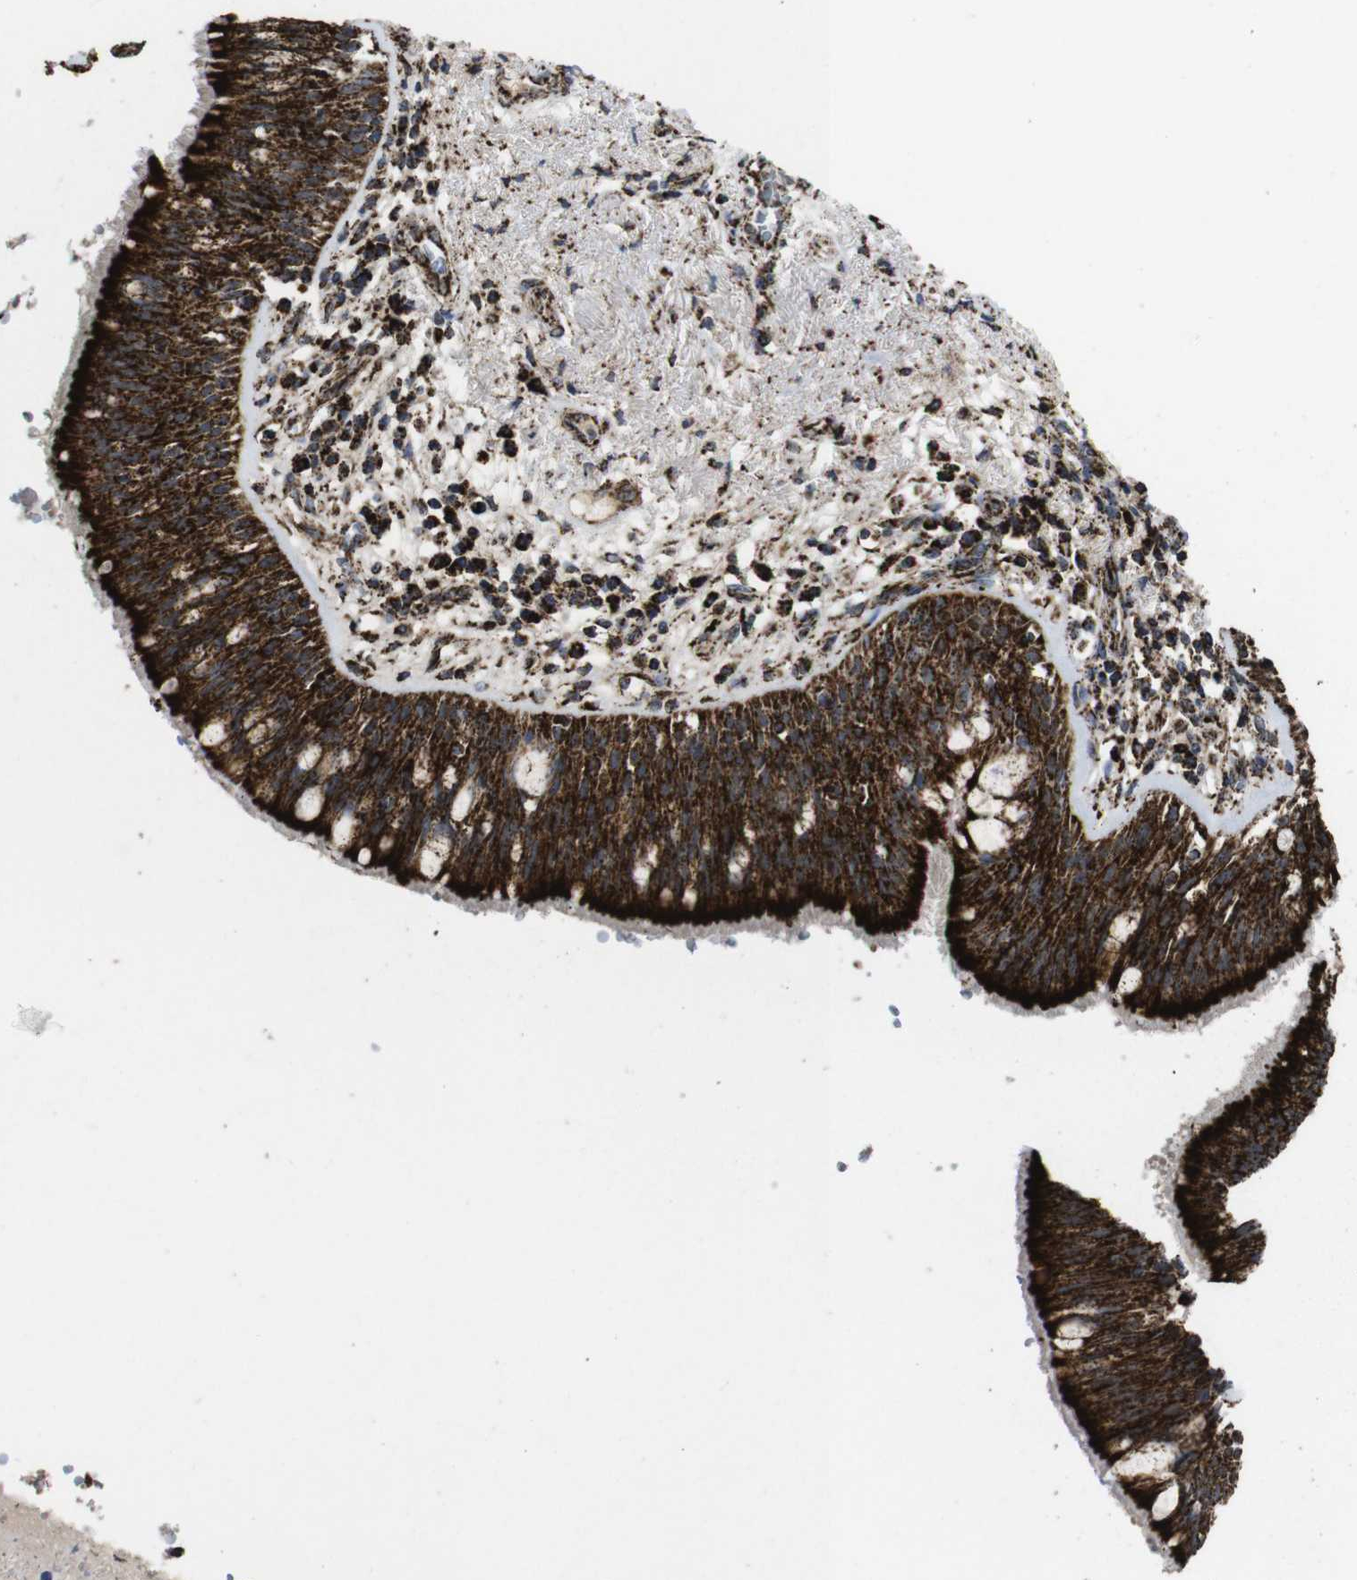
{"staining": {"intensity": "strong", "quantity": ">75%", "location": "cytoplasmic/membranous"}, "tissue": "bronchus", "cell_type": "Respiratory epithelial cells", "image_type": "normal", "snomed": [{"axis": "morphology", "description": "Normal tissue, NOS"}, {"axis": "morphology", "description": "Adenocarcinoma, NOS"}, {"axis": "morphology", "description": "Adenocarcinoma, metastatic, NOS"}, {"axis": "topography", "description": "Lymph node"}, {"axis": "topography", "description": "Bronchus"}, {"axis": "topography", "description": "Lung"}], "caption": "Respiratory epithelial cells exhibit high levels of strong cytoplasmic/membranous staining in approximately >75% of cells in unremarkable bronchus.", "gene": "ATP5F1A", "patient": {"sex": "female", "age": 54}}